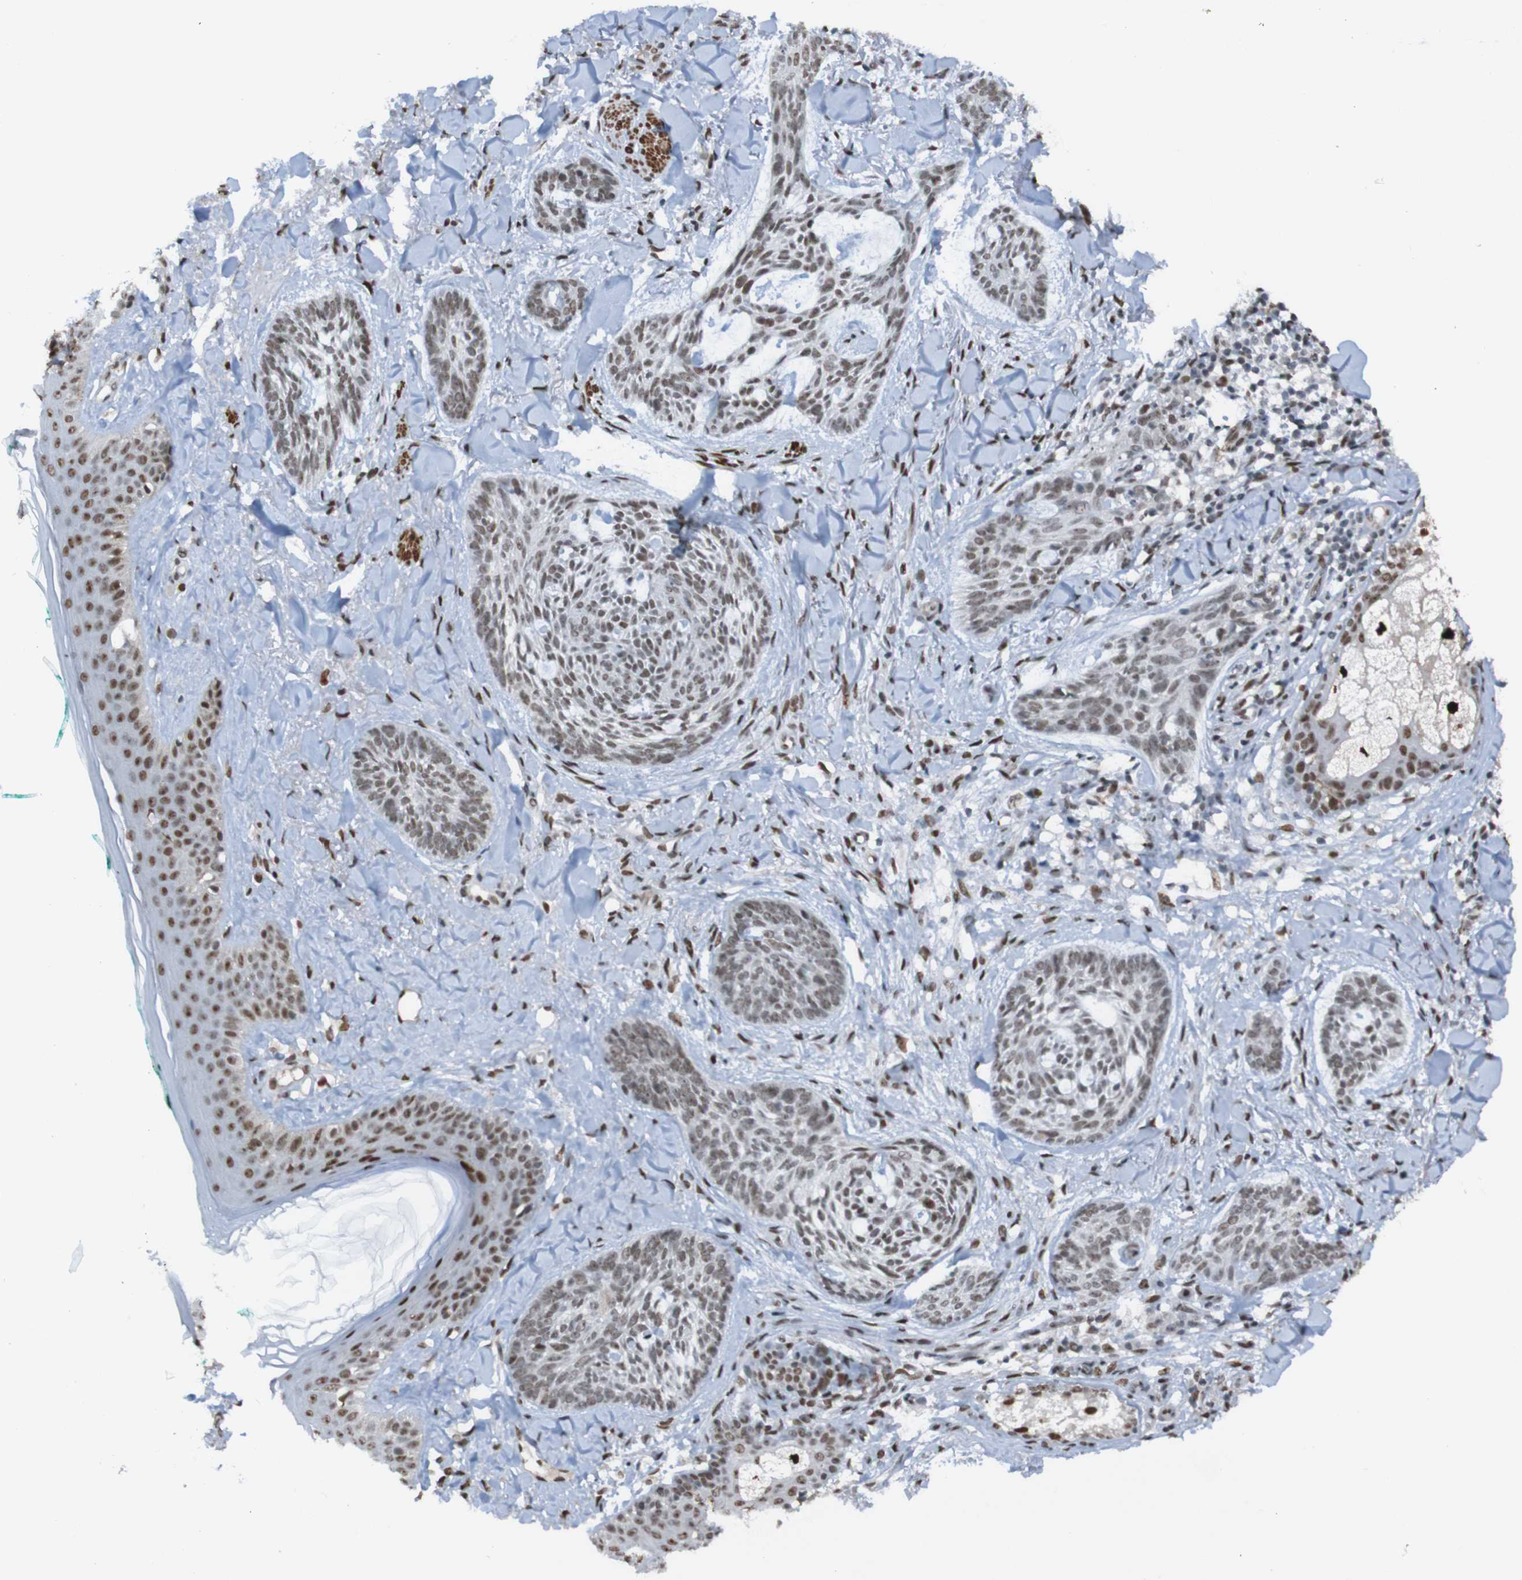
{"staining": {"intensity": "moderate", "quantity": ">75%", "location": "nuclear"}, "tissue": "skin cancer", "cell_type": "Tumor cells", "image_type": "cancer", "snomed": [{"axis": "morphology", "description": "Basal cell carcinoma"}, {"axis": "topography", "description": "Skin"}], "caption": "A photomicrograph of human skin cancer stained for a protein reveals moderate nuclear brown staining in tumor cells.", "gene": "PHF2", "patient": {"sex": "male", "age": 43}}